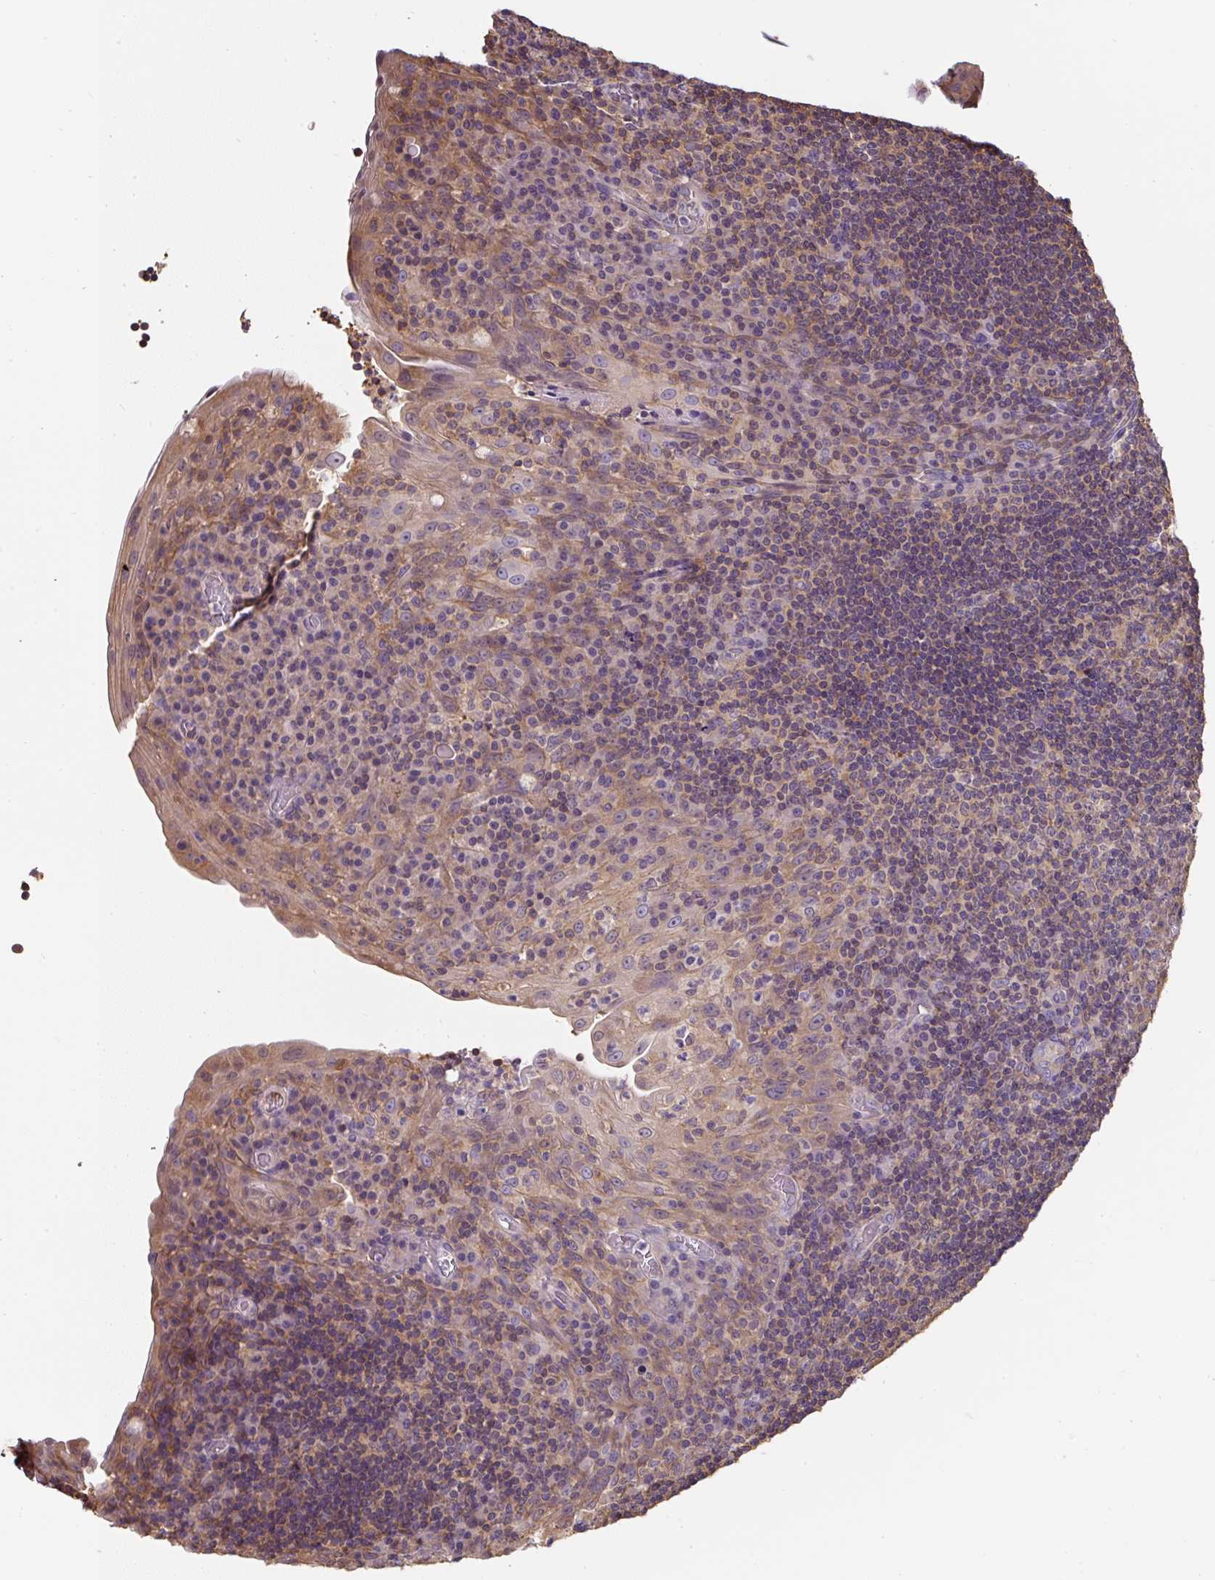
{"staining": {"intensity": "moderate", "quantity": ">75%", "location": "cytoplasmic/membranous"}, "tissue": "tonsil", "cell_type": "Germinal center cells", "image_type": "normal", "snomed": [{"axis": "morphology", "description": "Normal tissue, NOS"}, {"axis": "topography", "description": "Tonsil"}], "caption": "Immunohistochemistry (IHC) image of benign tonsil stained for a protein (brown), which displays medium levels of moderate cytoplasmic/membranous positivity in about >75% of germinal center cells.", "gene": "ST13", "patient": {"sex": "male", "age": 17}}